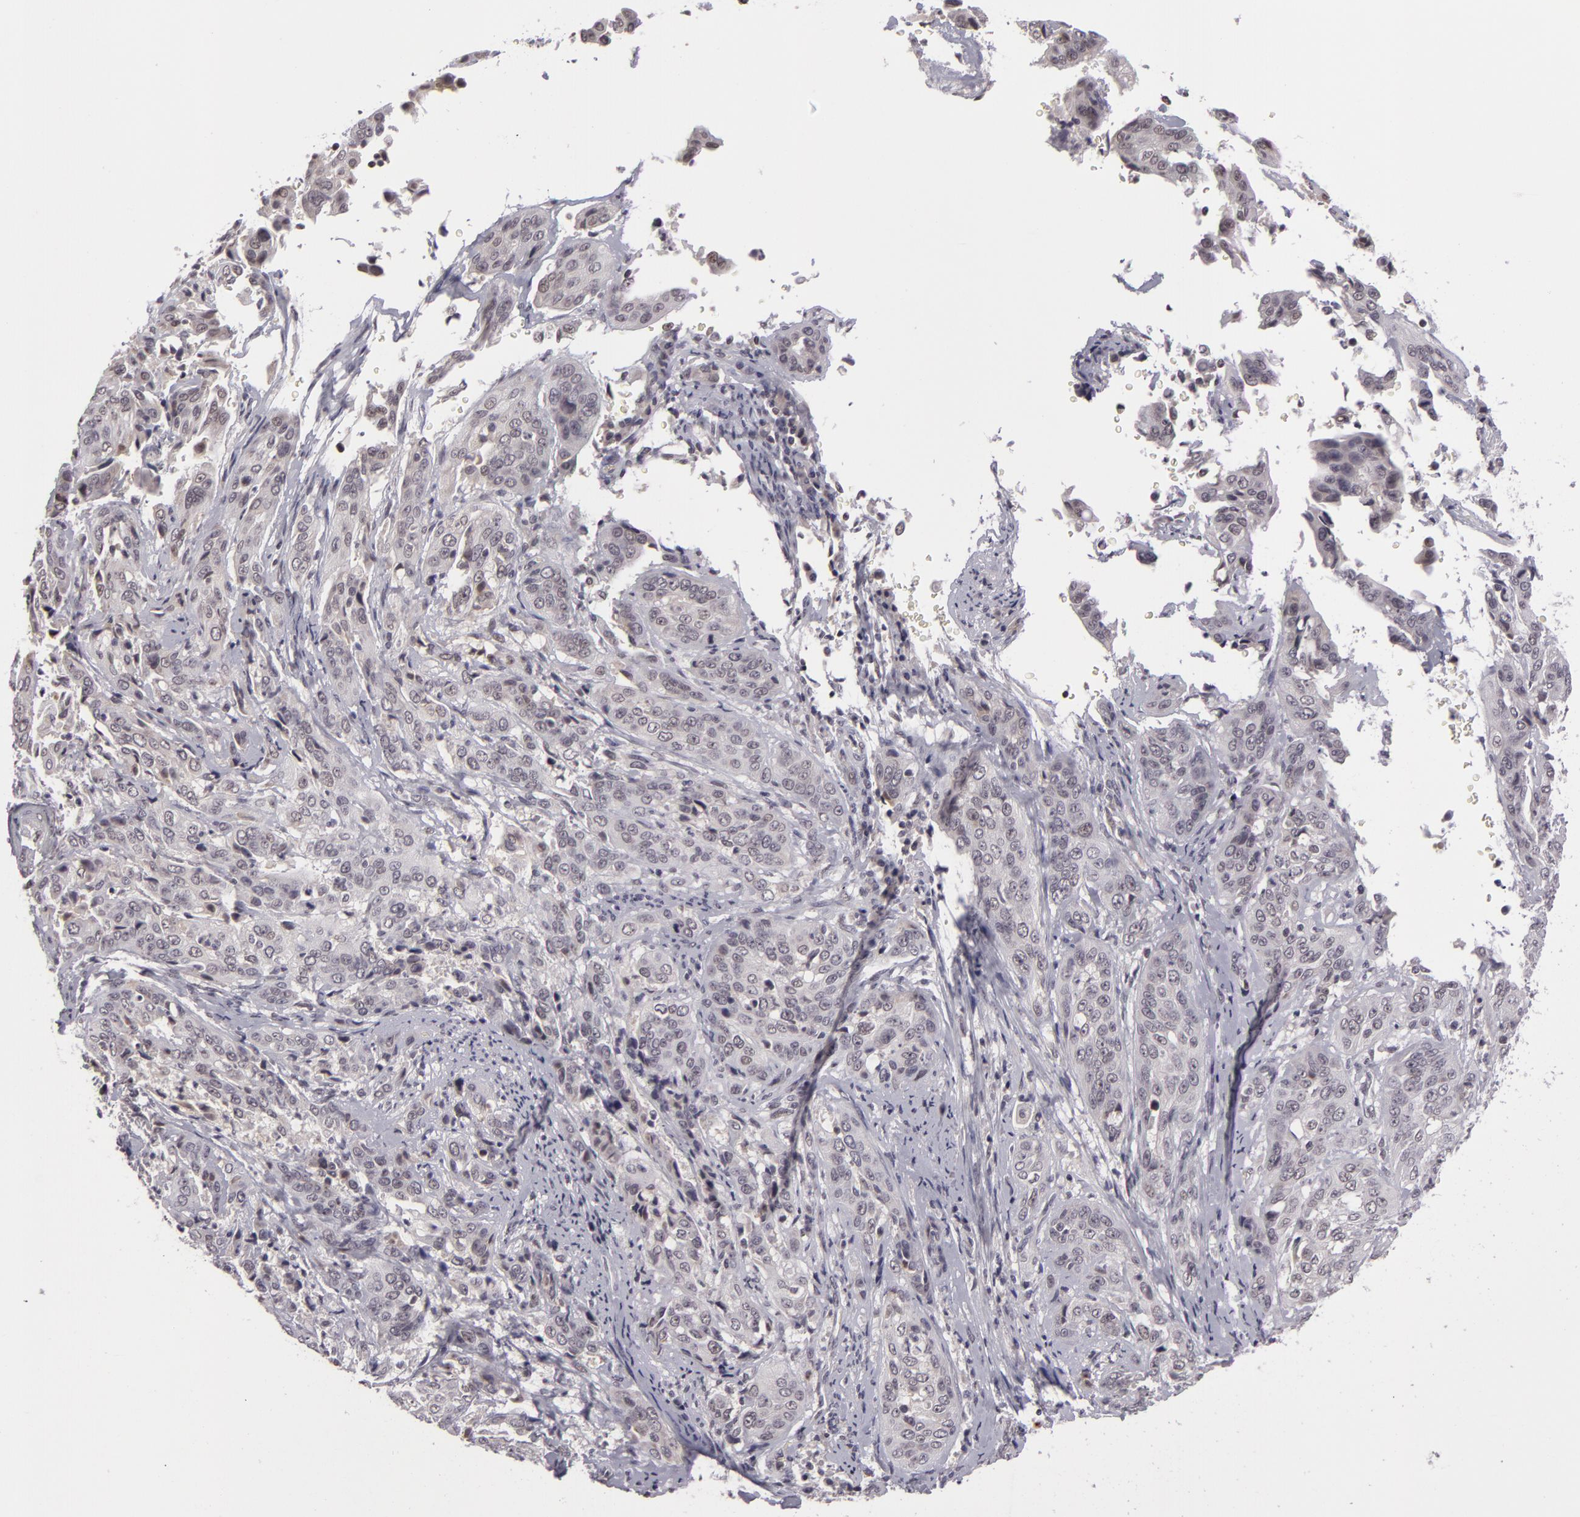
{"staining": {"intensity": "negative", "quantity": "none", "location": "none"}, "tissue": "cervical cancer", "cell_type": "Tumor cells", "image_type": "cancer", "snomed": [{"axis": "morphology", "description": "Squamous cell carcinoma, NOS"}, {"axis": "topography", "description": "Cervix"}], "caption": "An immunohistochemistry histopathology image of cervical cancer (squamous cell carcinoma) is shown. There is no staining in tumor cells of cervical cancer (squamous cell carcinoma).", "gene": "RRP7A", "patient": {"sex": "female", "age": 41}}